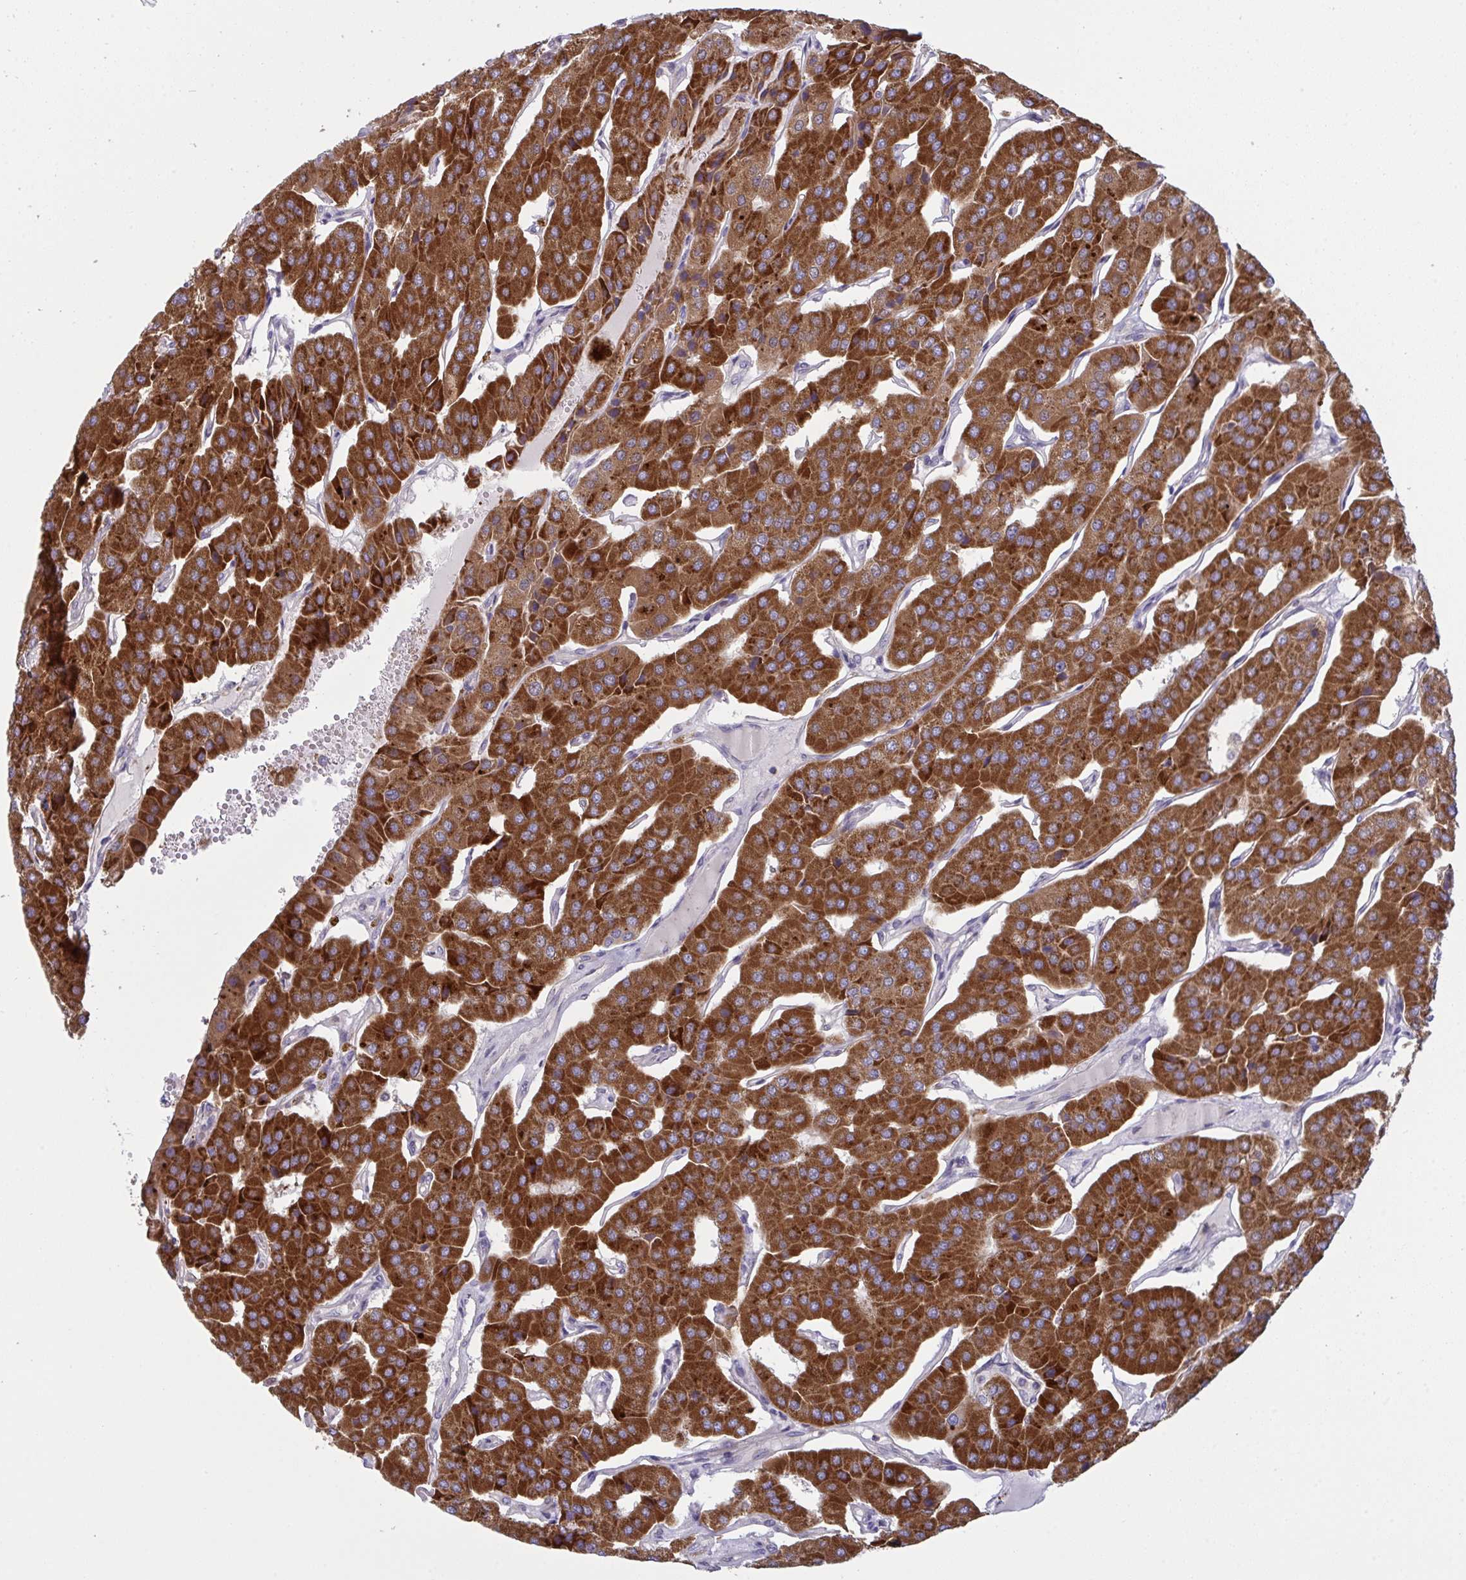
{"staining": {"intensity": "strong", "quantity": ">75%", "location": "cytoplasmic/membranous"}, "tissue": "parathyroid gland", "cell_type": "Glandular cells", "image_type": "normal", "snomed": [{"axis": "morphology", "description": "Normal tissue, NOS"}, {"axis": "morphology", "description": "Adenoma, NOS"}, {"axis": "topography", "description": "Parathyroid gland"}], "caption": "Protein staining demonstrates strong cytoplasmic/membranous expression in about >75% of glandular cells in normal parathyroid gland.", "gene": "MICOS10", "patient": {"sex": "female", "age": 86}}